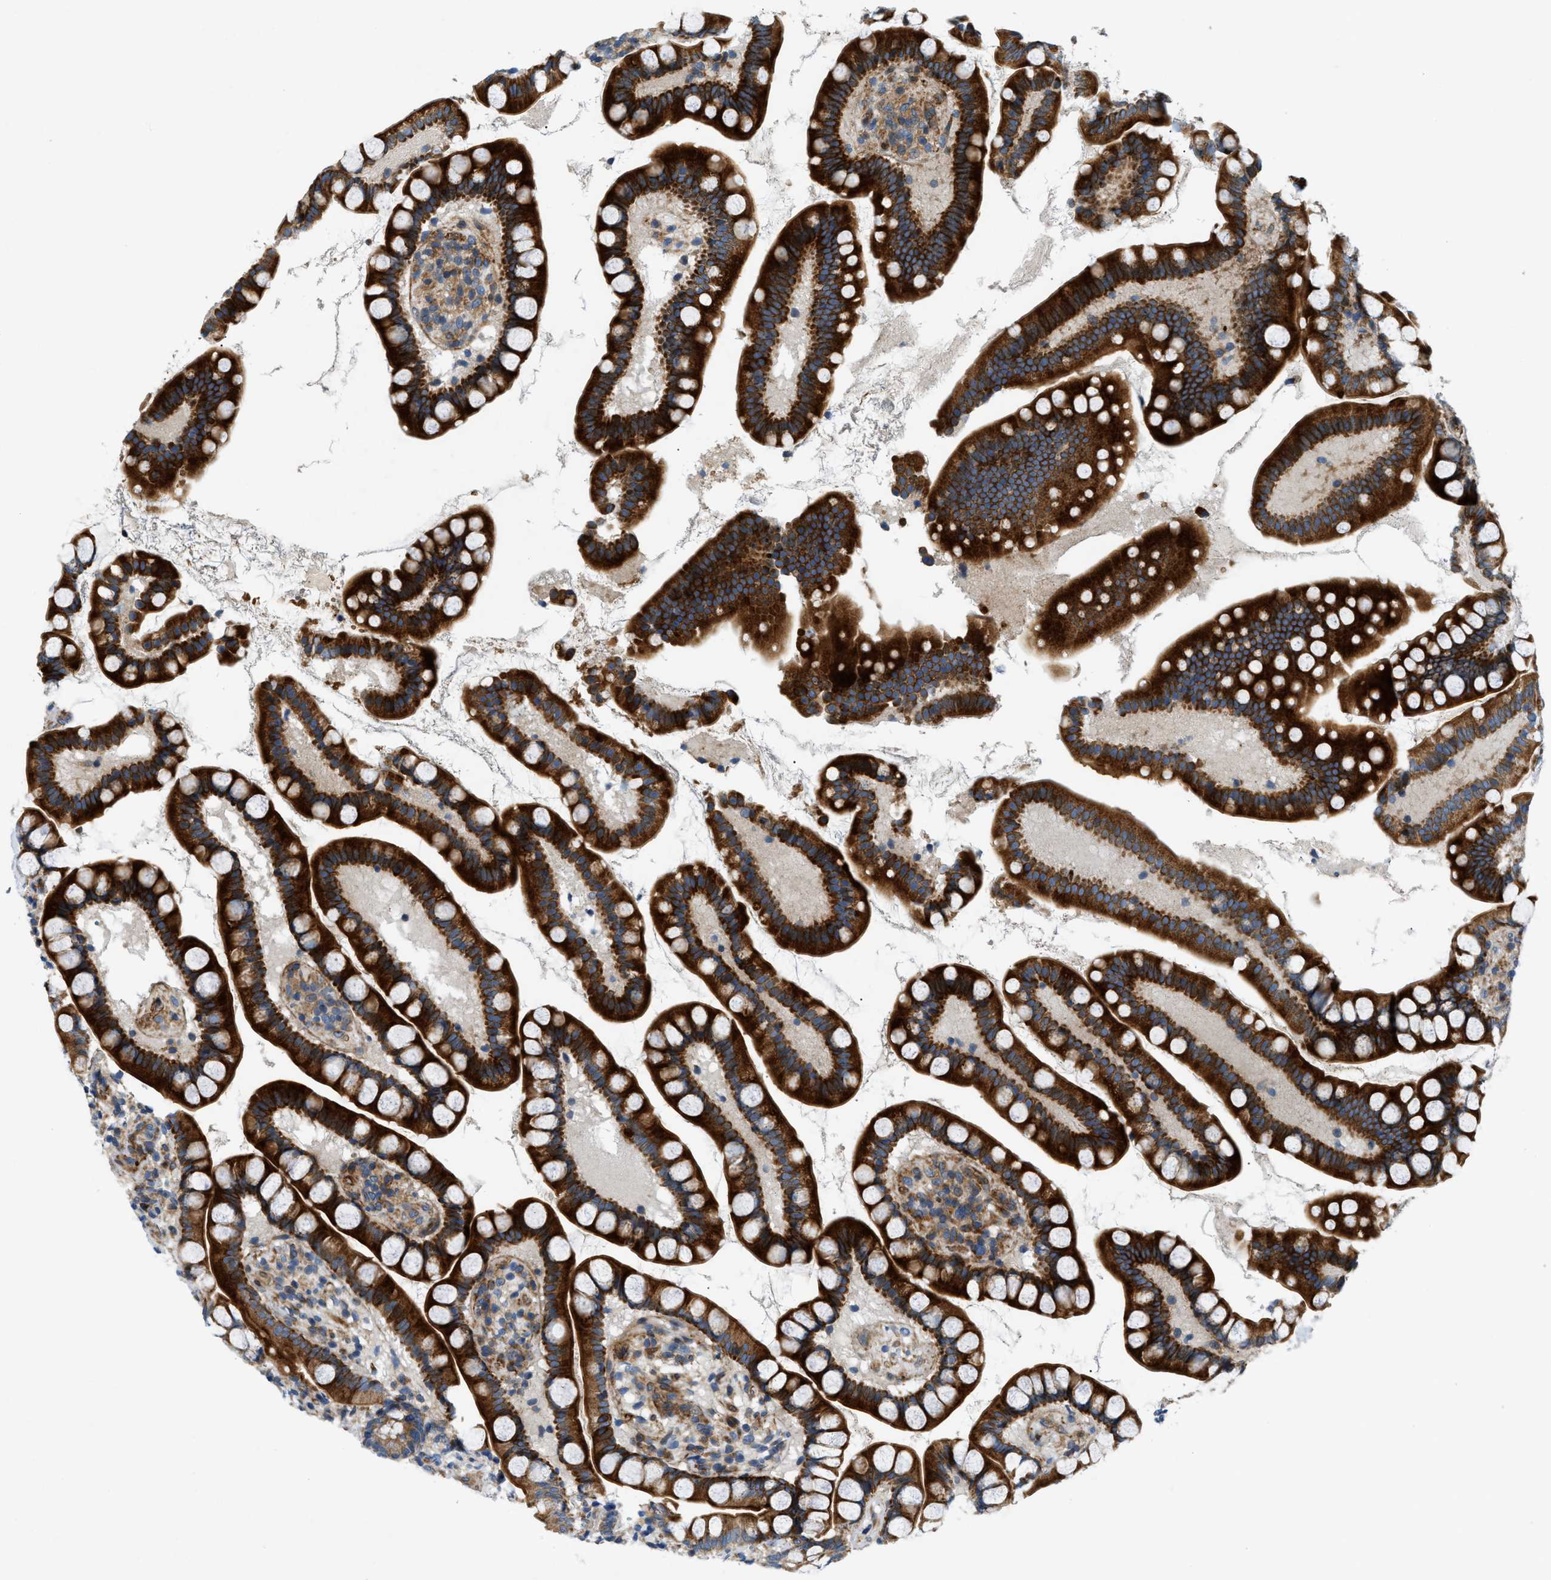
{"staining": {"intensity": "strong", "quantity": ">75%", "location": "cytoplasmic/membranous"}, "tissue": "small intestine", "cell_type": "Glandular cells", "image_type": "normal", "snomed": [{"axis": "morphology", "description": "Normal tissue, NOS"}, {"axis": "topography", "description": "Small intestine"}], "caption": "A brown stain highlights strong cytoplasmic/membranous staining of a protein in glandular cells of normal human small intestine.", "gene": "DHODH", "patient": {"sex": "female", "age": 84}}